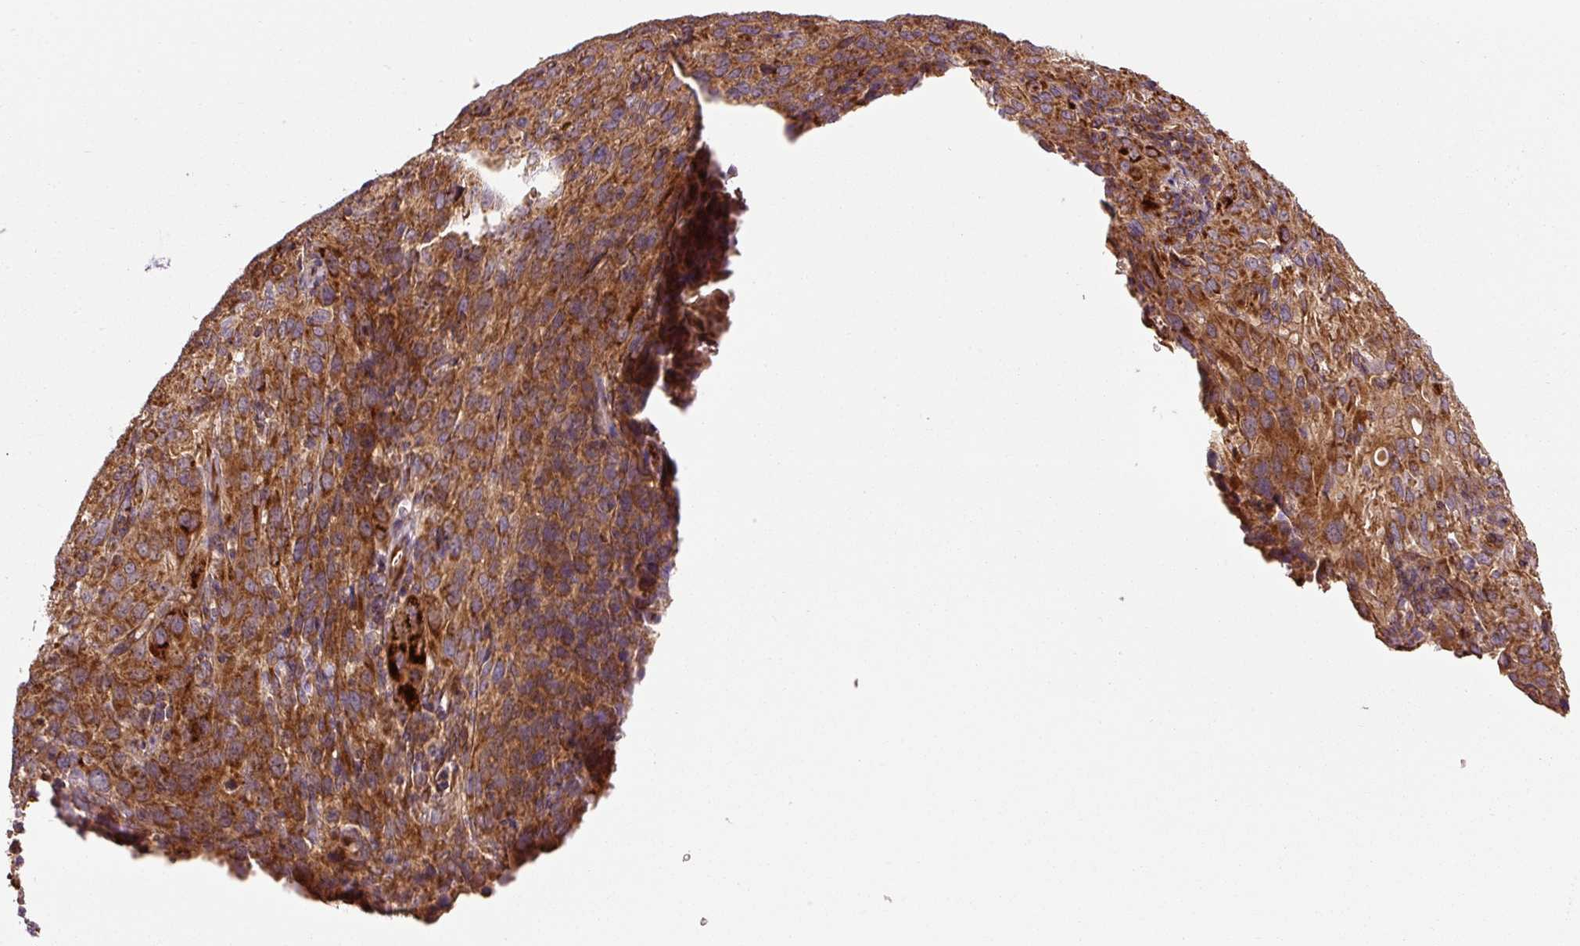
{"staining": {"intensity": "moderate", "quantity": ">75%", "location": "cytoplasmic/membranous"}, "tissue": "cervical cancer", "cell_type": "Tumor cells", "image_type": "cancer", "snomed": [{"axis": "morphology", "description": "Squamous cell carcinoma, NOS"}, {"axis": "topography", "description": "Cervix"}], "caption": "The micrograph shows immunohistochemical staining of squamous cell carcinoma (cervical). There is moderate cytoplasmic/membranous expression is seen in about >75% of tumor cells.", "gene": "ISCU", "patient": {"sex": "female", "age": 51}}